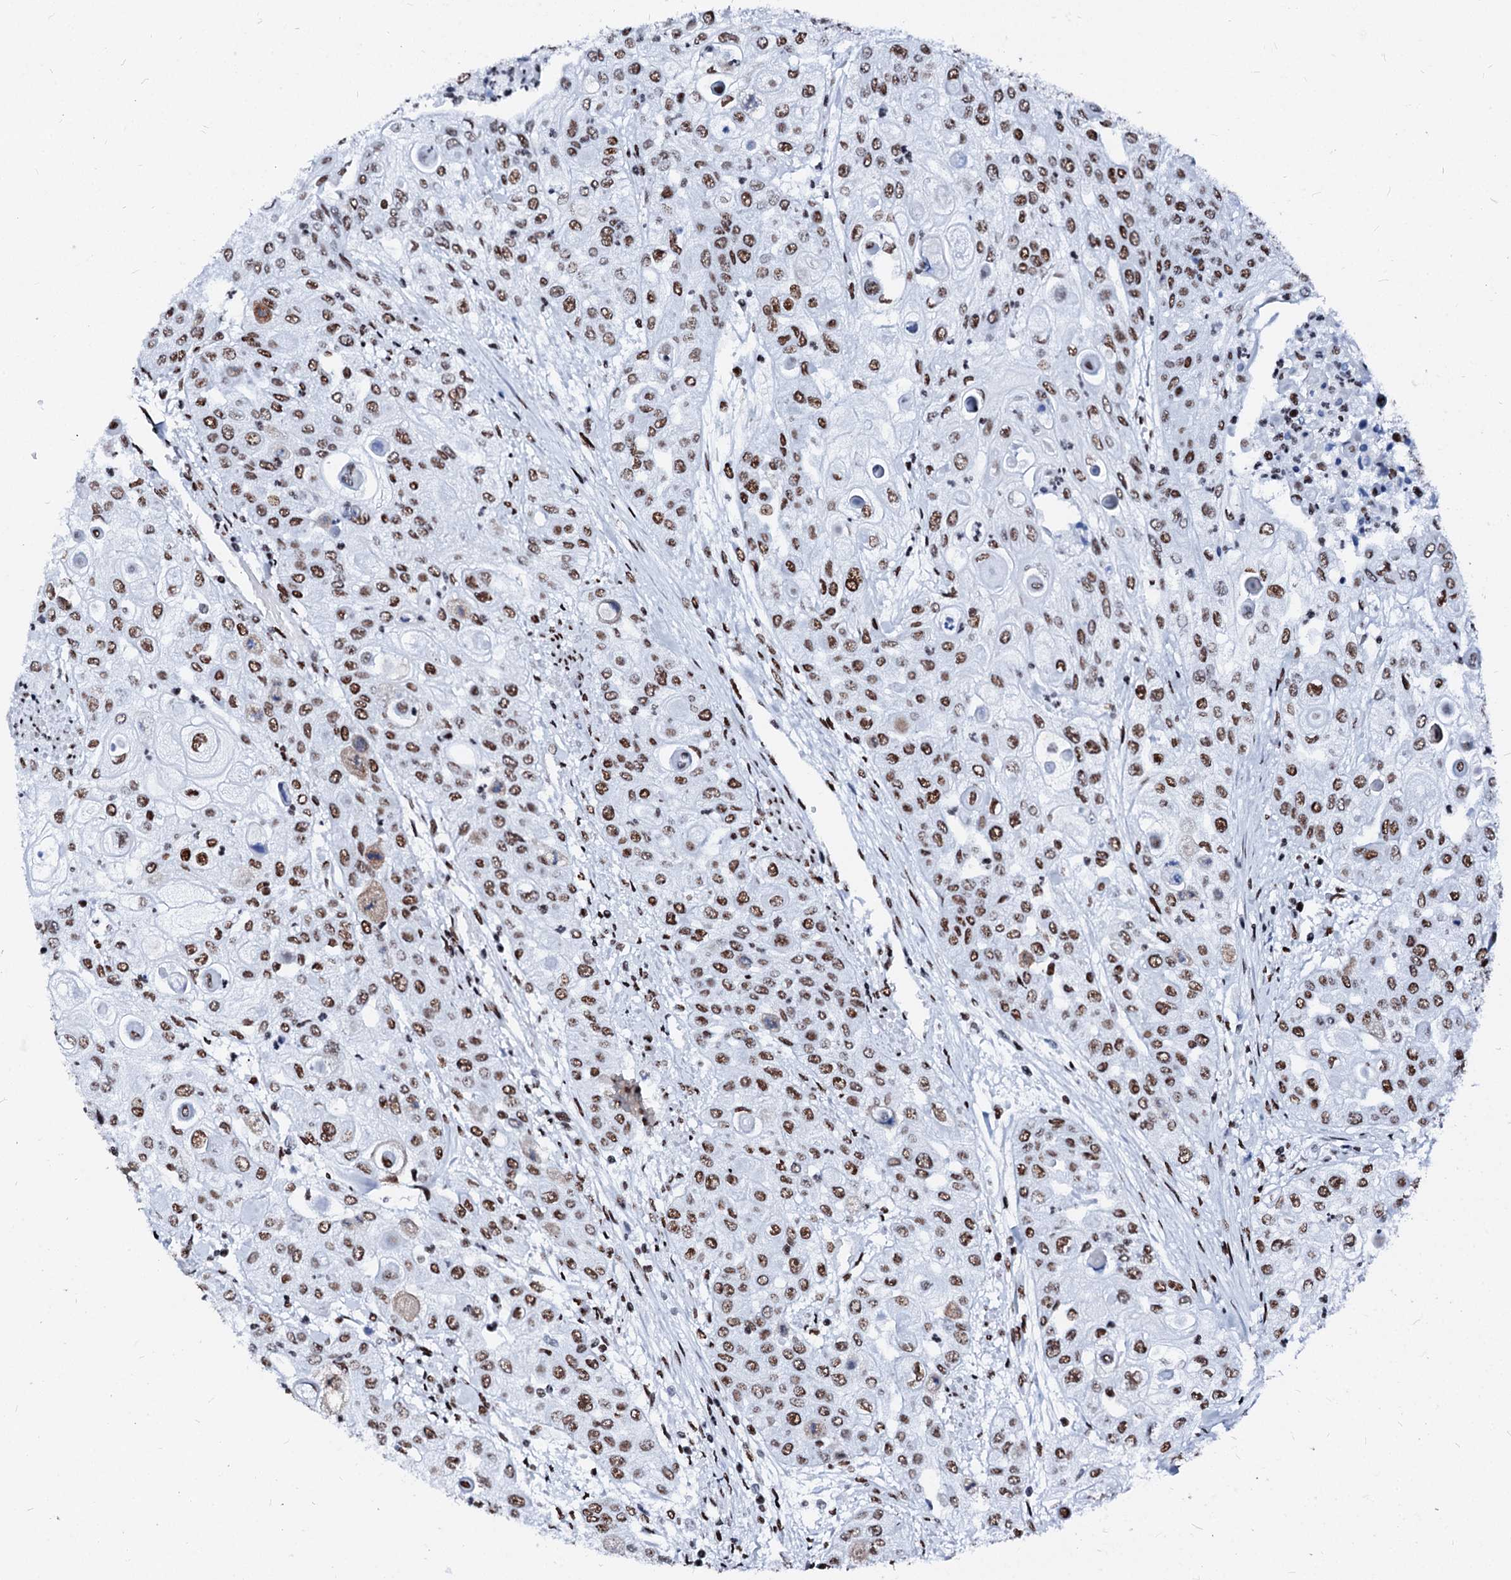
{"staining": {"intensity": "strong", "quantity": ">75%", "location": "nuclear"}, "tissue": "urothelial cancer", "cell_type": "Tumor cells", "image_type": "cancer", "snomed": [{"axis": "morphology", "description": "Urothelial carcinoma, High grade"}, {"axis": "topography", "description": "Urinary bladder"}], "caption": "IHC (DAB (3,3'-diaminobenzidine)) staining of human urothelial carcinoma (high-grade) demonstrates strong nuclear protein expression in about >75% of tumor cells.", "gene": "RALY", "patient": {"sex": "female", "age": 79}}